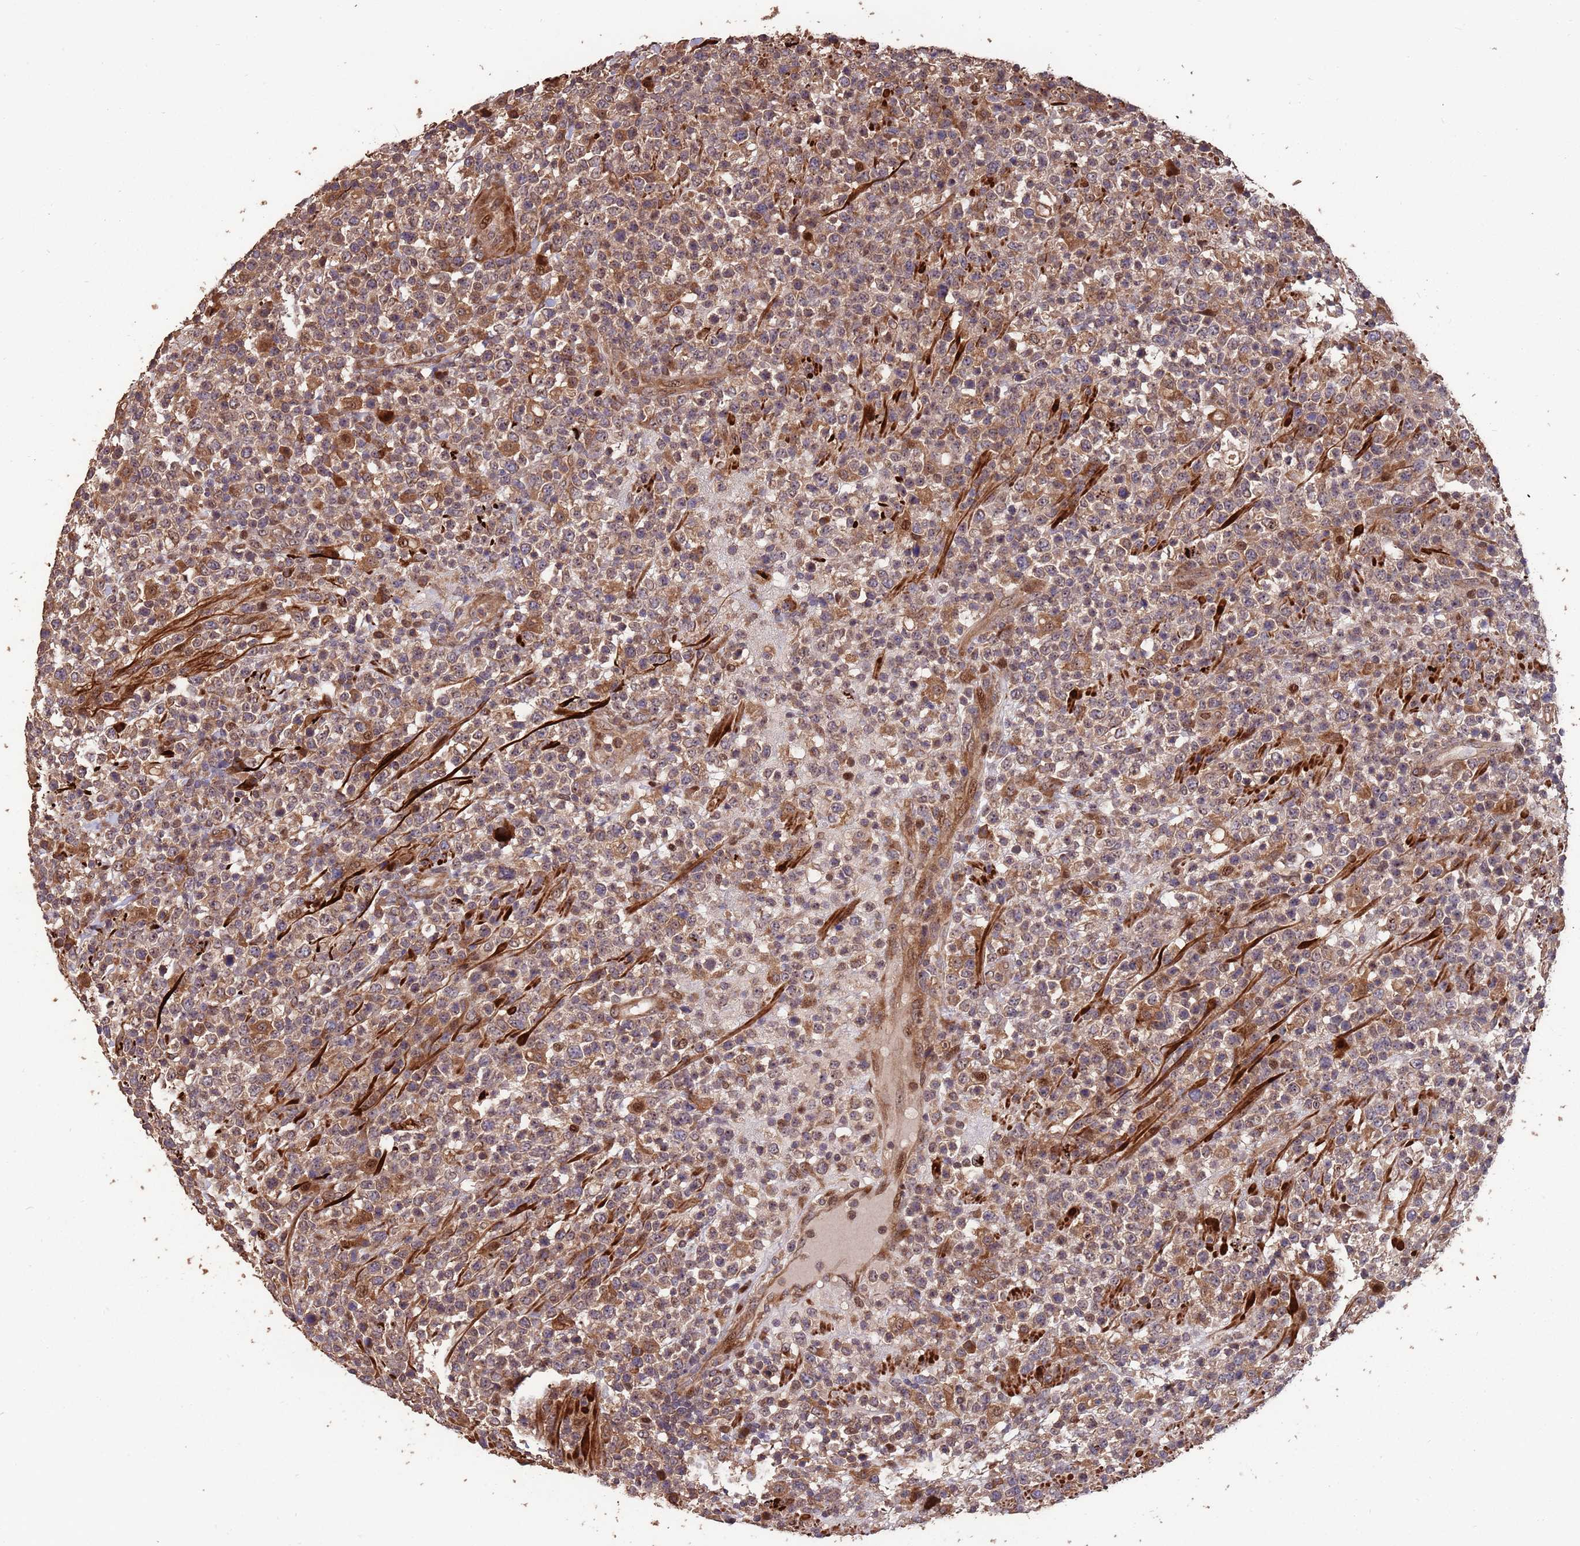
{"staining": {"intensity": "moderate", "quantity": ">75%", "location": "cytoplasmic/membranous"}, "tissue": "lymphoma", "cell_type": "Tumor cells", "image_type": "cancer", "snomed": [{"axis": "morphology", "description": "Malignant lymphoma, non-Hodgkin's type, High grade"}, {"axis": "topography", "description": "Colon"}], "caption": "Lymphoma tissue shows moderate cytoplasmic/membranous expression in approximately >75% of tumor cells, visualized by immunohistochemistry.", "gene": "ZNF428", "patient": {"sex": "female", "age": 53}}